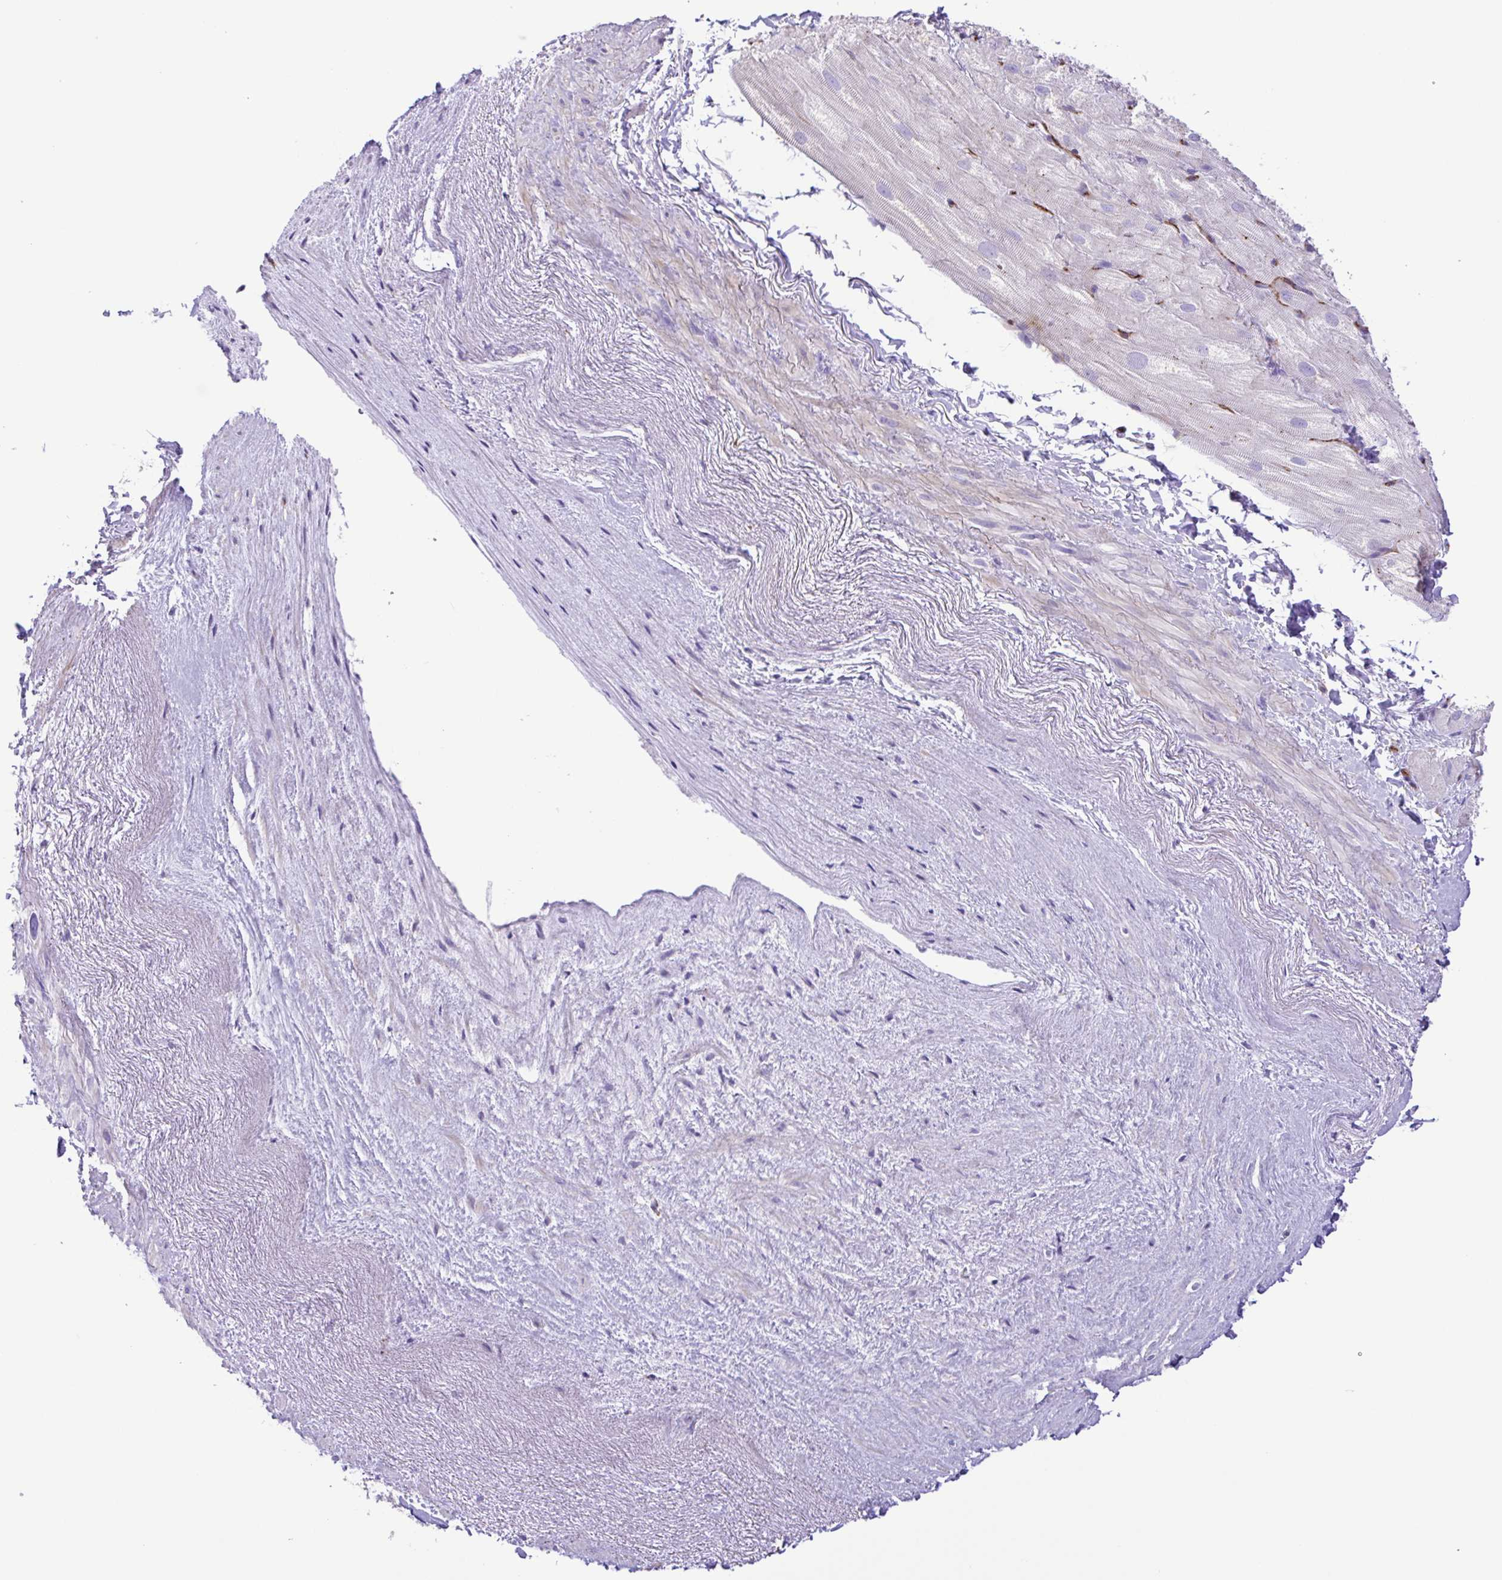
{"staining": {"intensity": "weak", "quantity": "<25%", "location": "cytoplasmic/membranous"}, "tissue": "heart muscle", "cell_type": "Cardiomyocytes", "image_type": "normal", "snomed": [{"axis": "morphology", "description": "Normal tissue, NOS"}, {"axis": "topography", "description": "Heart"}], "caption": "Immunohistochemistry of normal heart muscle shows no expression in cardiomyocytes.", "gene": "FLT1", "patient": {"sex": "male", "age": 62}}